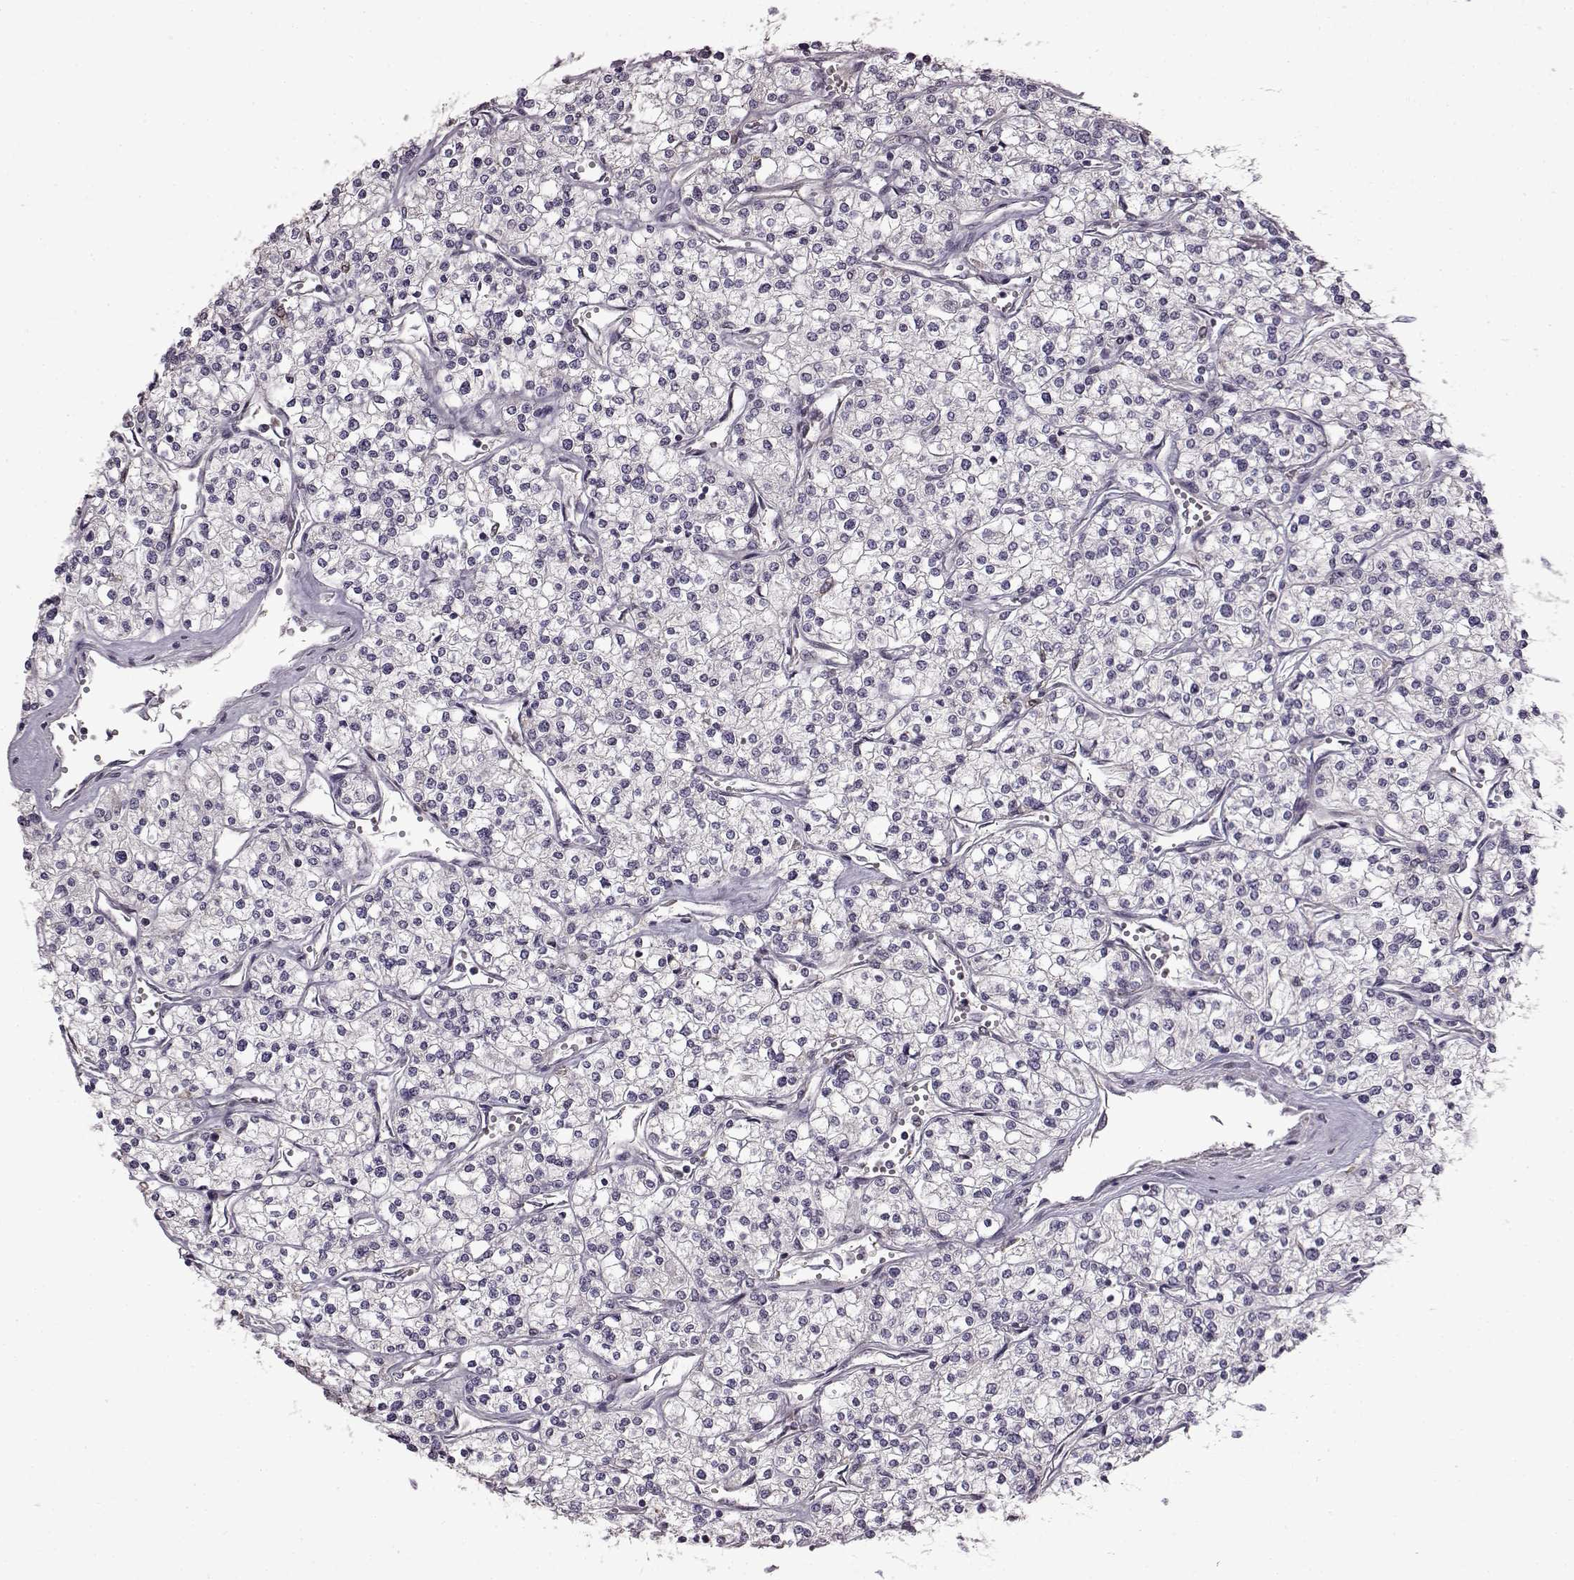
{"staining": {"intensity": "negative", "quantity": "none", "location": "none"}, "tissue": "renal cancer", "cell_type": "Tumor cells", "image_type": "cancer", "snomed": [{"axis": "morphology", "description": "Adenocarcinoma, NOS"}, {"axis": "topography", "description": "Kidney"}], "caption": "There is no significant positivity in tumor cells of renal adenocarcinoma. (IHC, brightfield microscopy, high magnification).", "gene": "B3GNT6", "patient": {"sex": "male", "age": 80}}